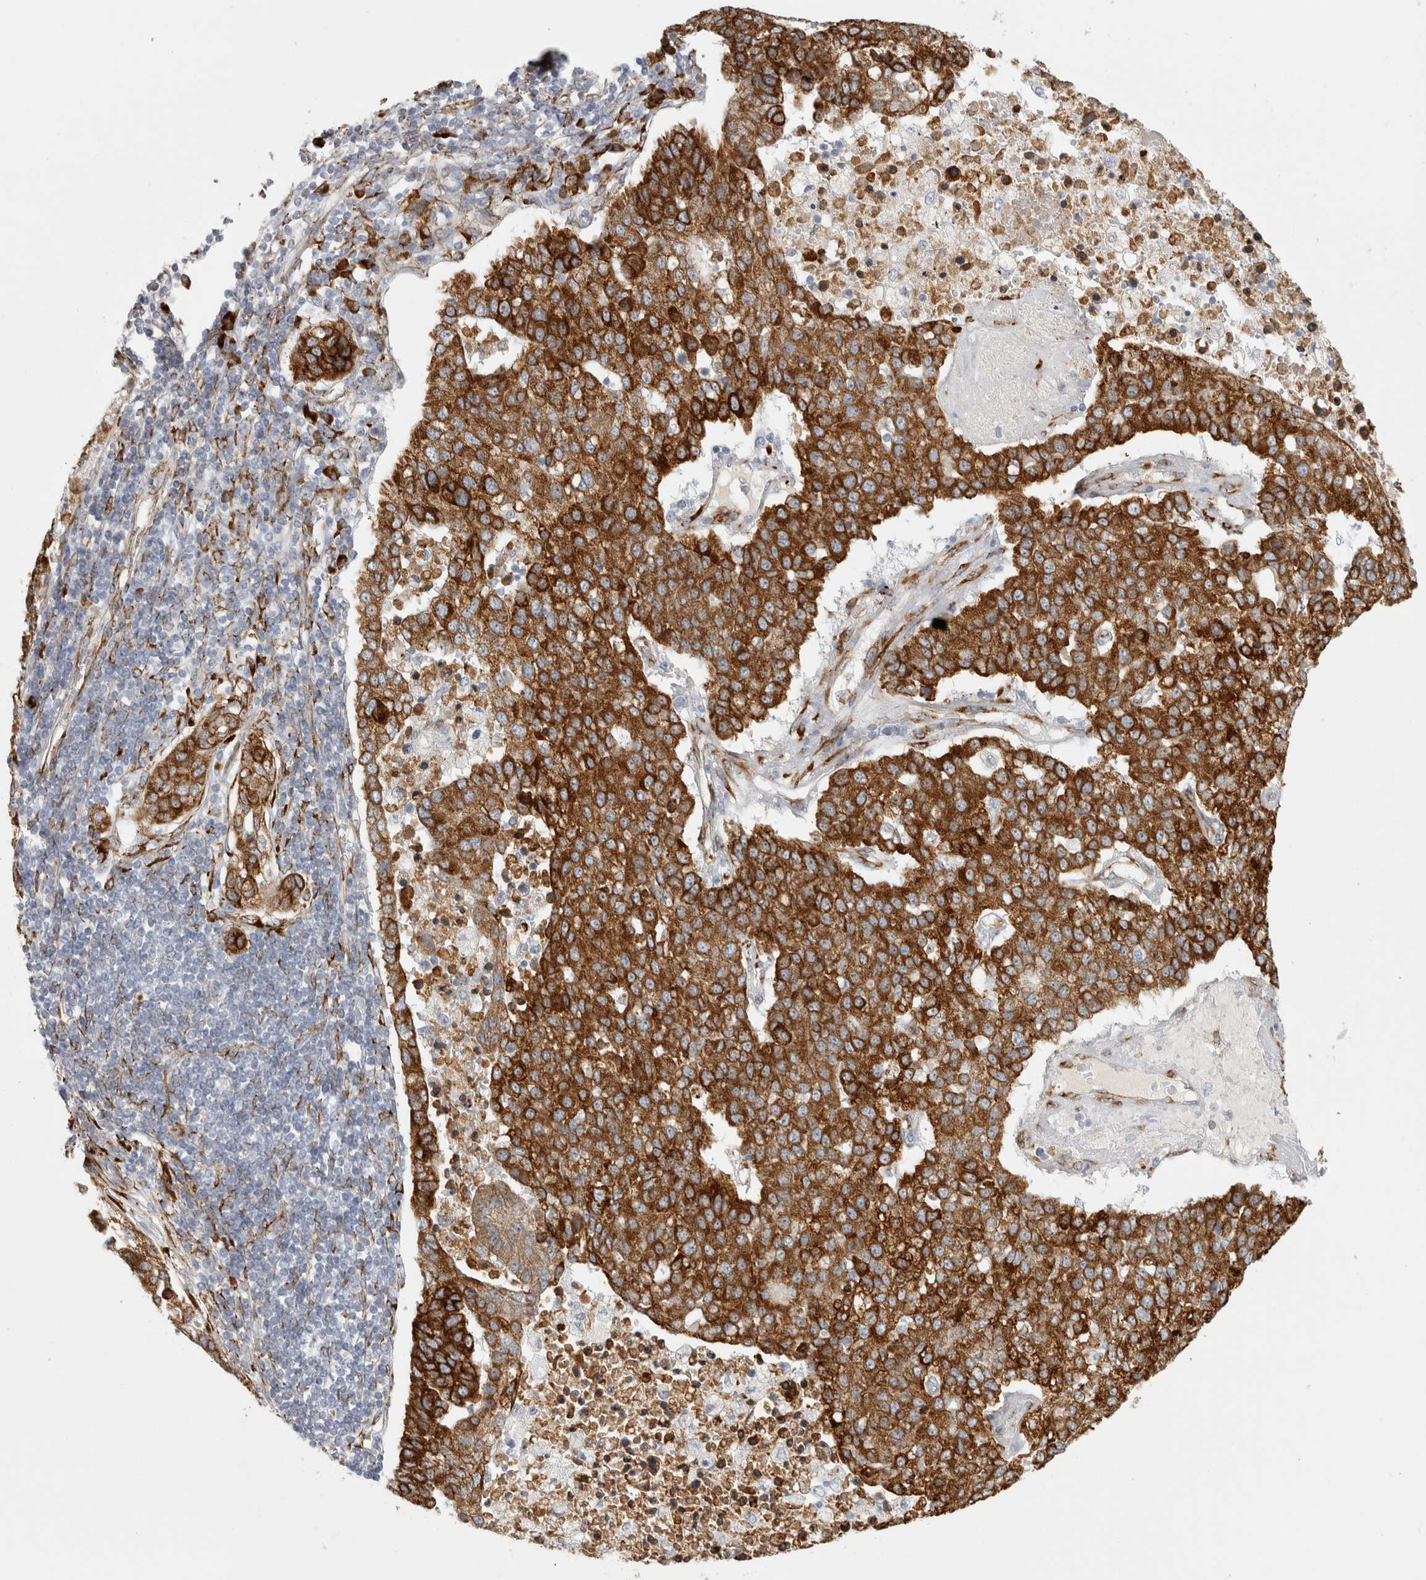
{"staining": {"intensity": "strong", "quantity": ">75%", "location": "cytoplasmic/membranous"}, "tissue": "pancreatic cancer", "cell_type": "Tumor cells", "image_type": "cancer", "snomed": [{"axis": "morphology", "description": "Adenocarcinoma, NOS"}, {"axis": "topography", "description": "Pancreas"}], "caption": "IHC photomicrograph of pancreatic cancer (adenocarcinoma) stained for a protein (brown), which exhibits high levels of strong cytoplasmic/membranous staining in approximately >75% of tumor cells.", "gene": "OSTN", "patient": {"sex": "female", "age": 61}}